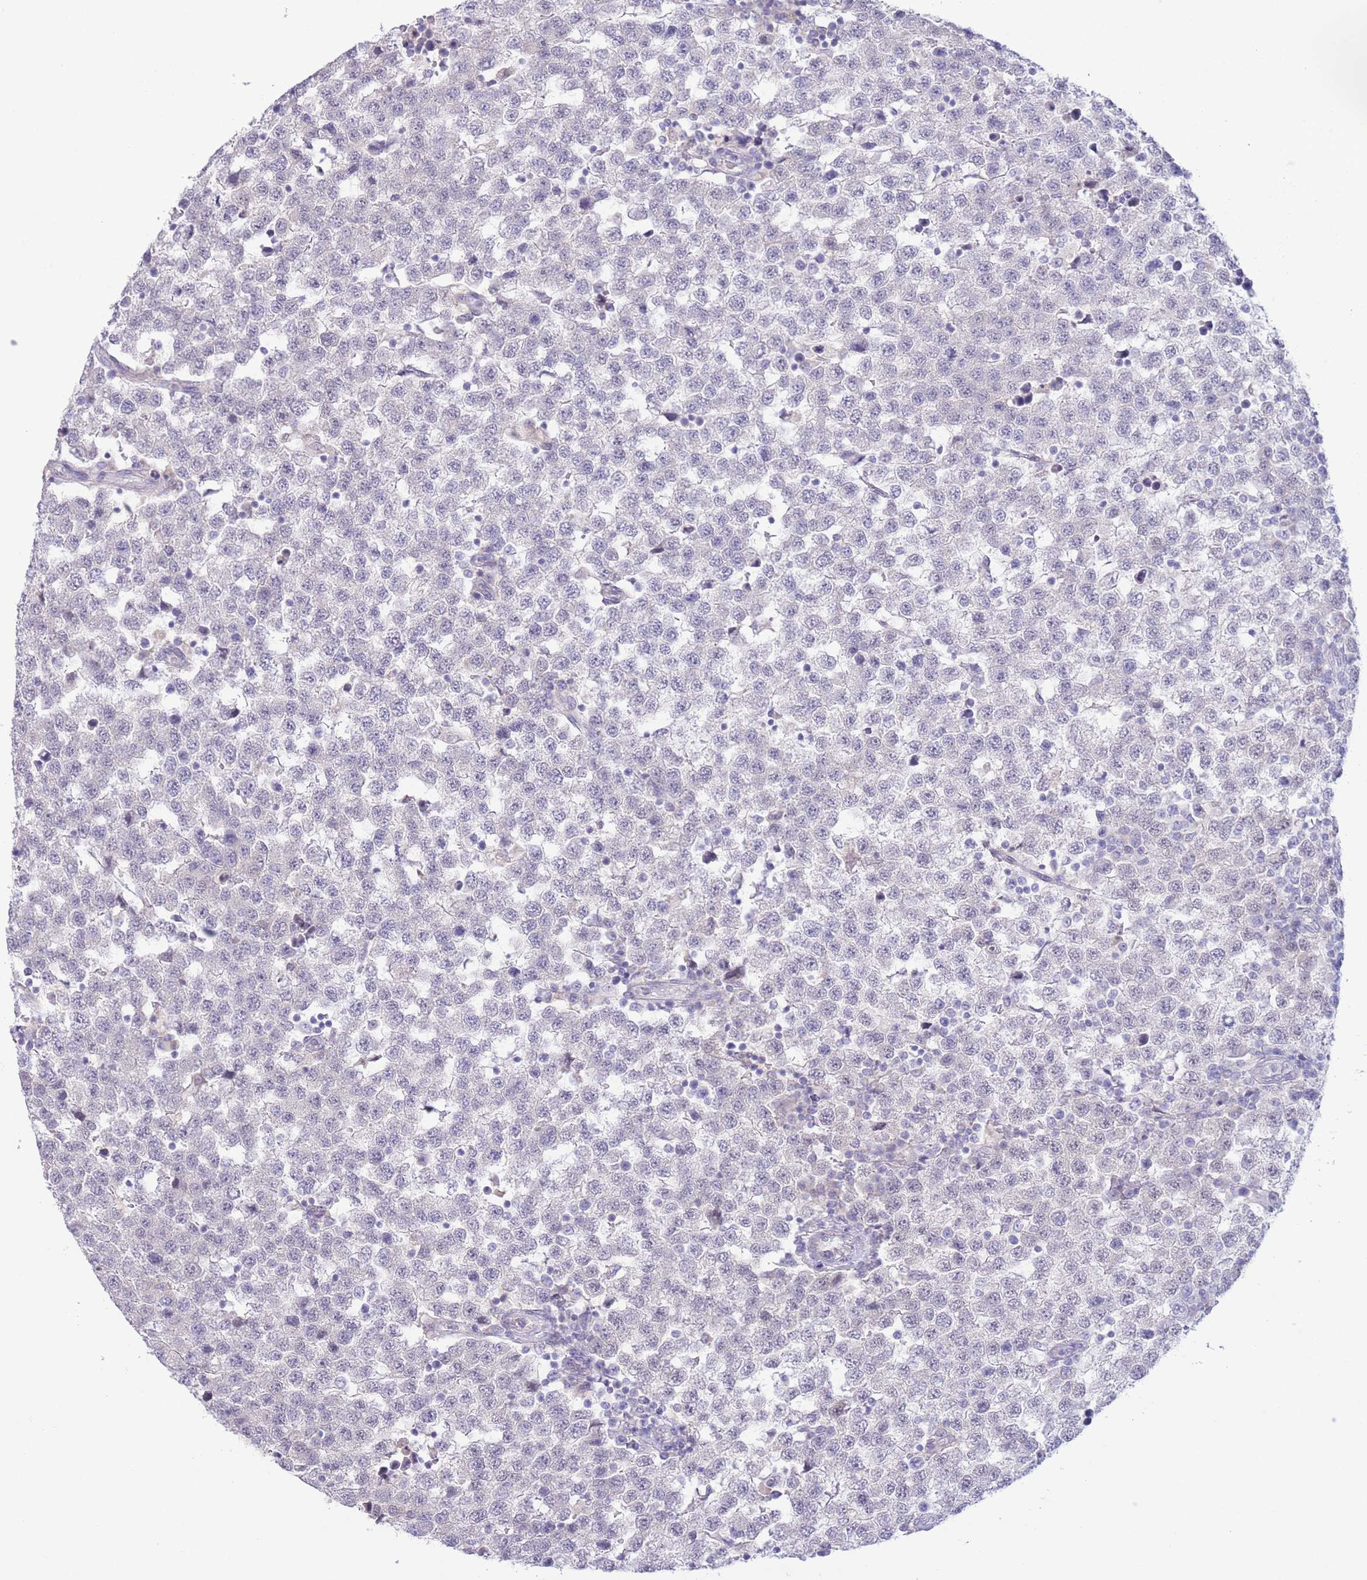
{"staining": {"intensity": "negative", "quantity": "none", "location": "none"}, "tissue": "testis cancer", "cell_type": "Tumor cells", "image_type": "cancer", "snomed": [{"axis": "morphology", "description": "Seminoma, NOS"}, {"axis": "topography", "description": "Testis"}], "caption": "Human testis cancer stained for a protein using immunohistochemistry displays no staining in tumor cells.", "gene": "LCLAT1", "patient": {"sex": "male", "age": 34}}